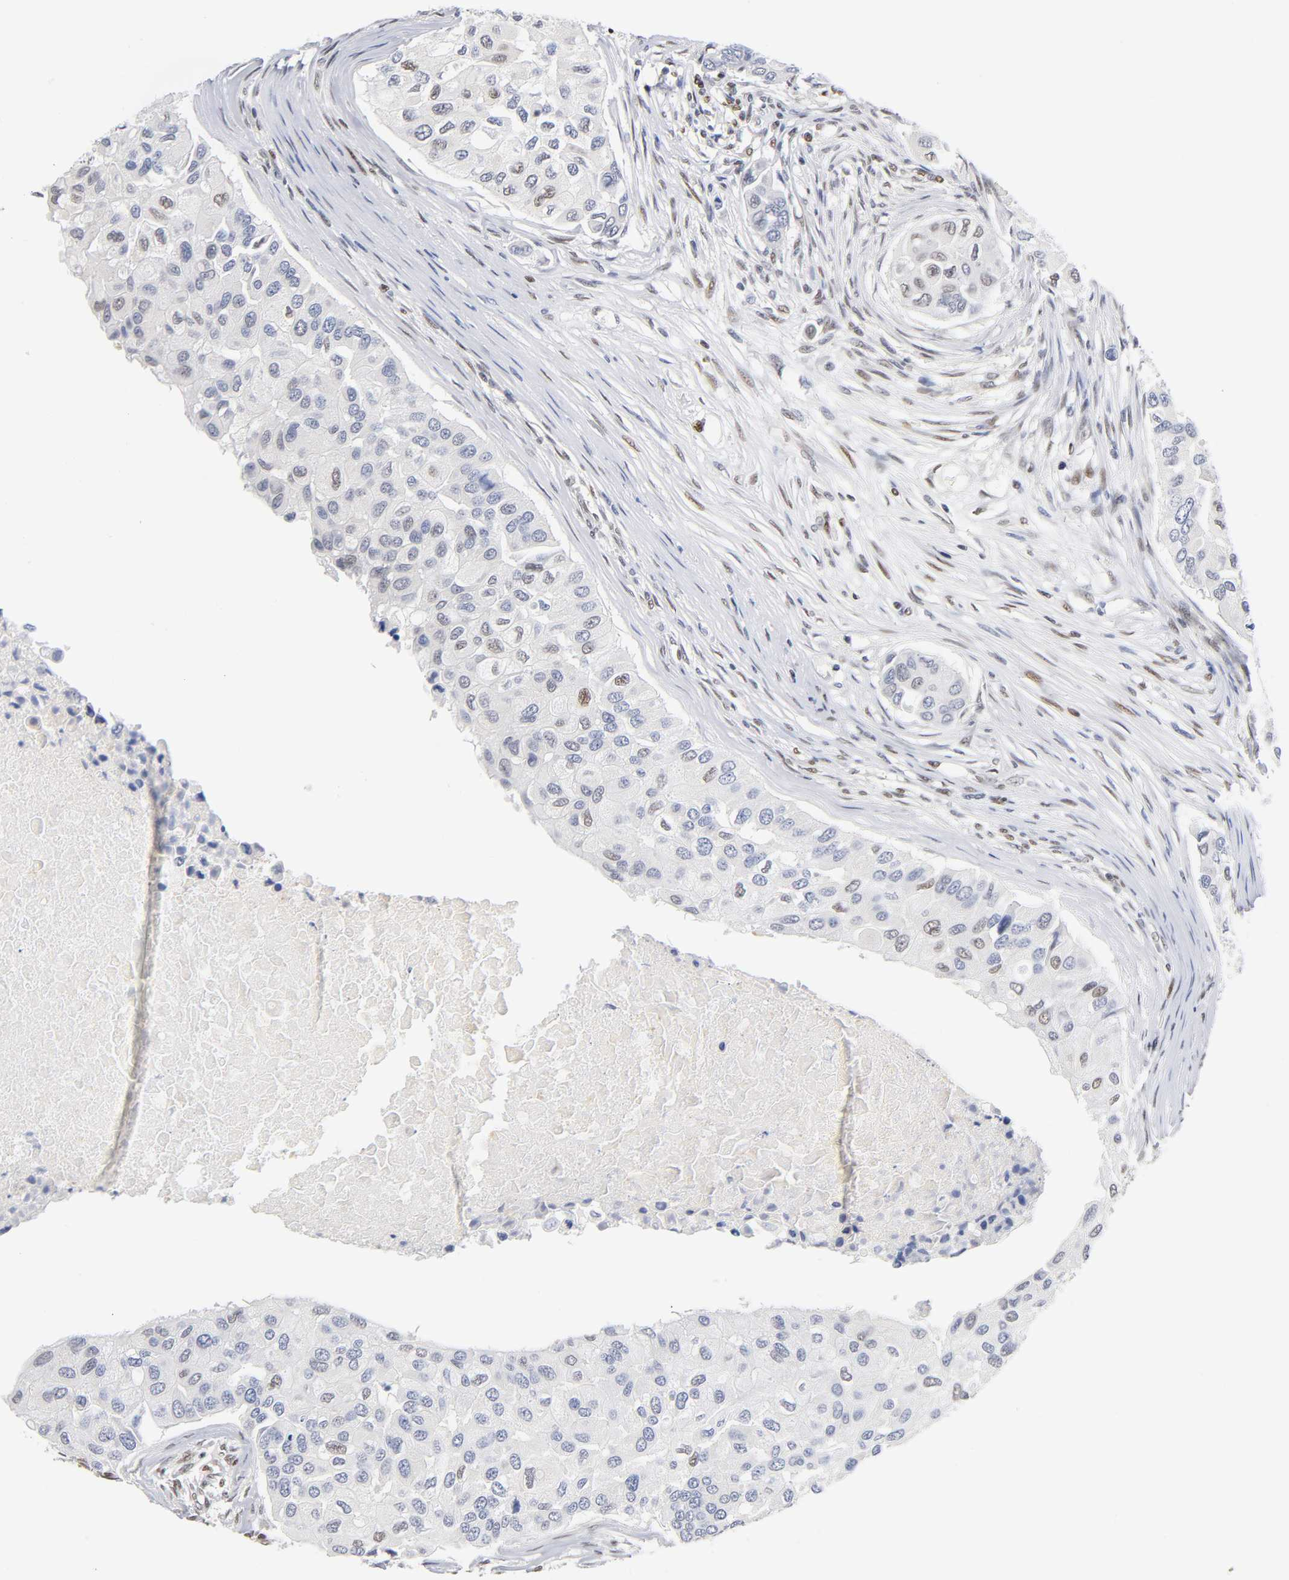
{"staining": {"intensity": "weak", "quantity": "<25%", "location": "nuclear"}, "tissue": "breast cancer", "cell_type": "Tumor cells", "image_type": "cancer", "snomed": [{"axis": "morphology", "description": "Normal tissue, NOS"}, {"axis": "morphology", "description": "Duct carcinoma"}, {"axis": "topography", "description": "Breast"}], "caption": "Immunohistochemical staining of breast cancer demonstrates no significant positivity in tumor cells.", "gene": "NR3C1", "patient": {"sex": "female", "age": 49}}